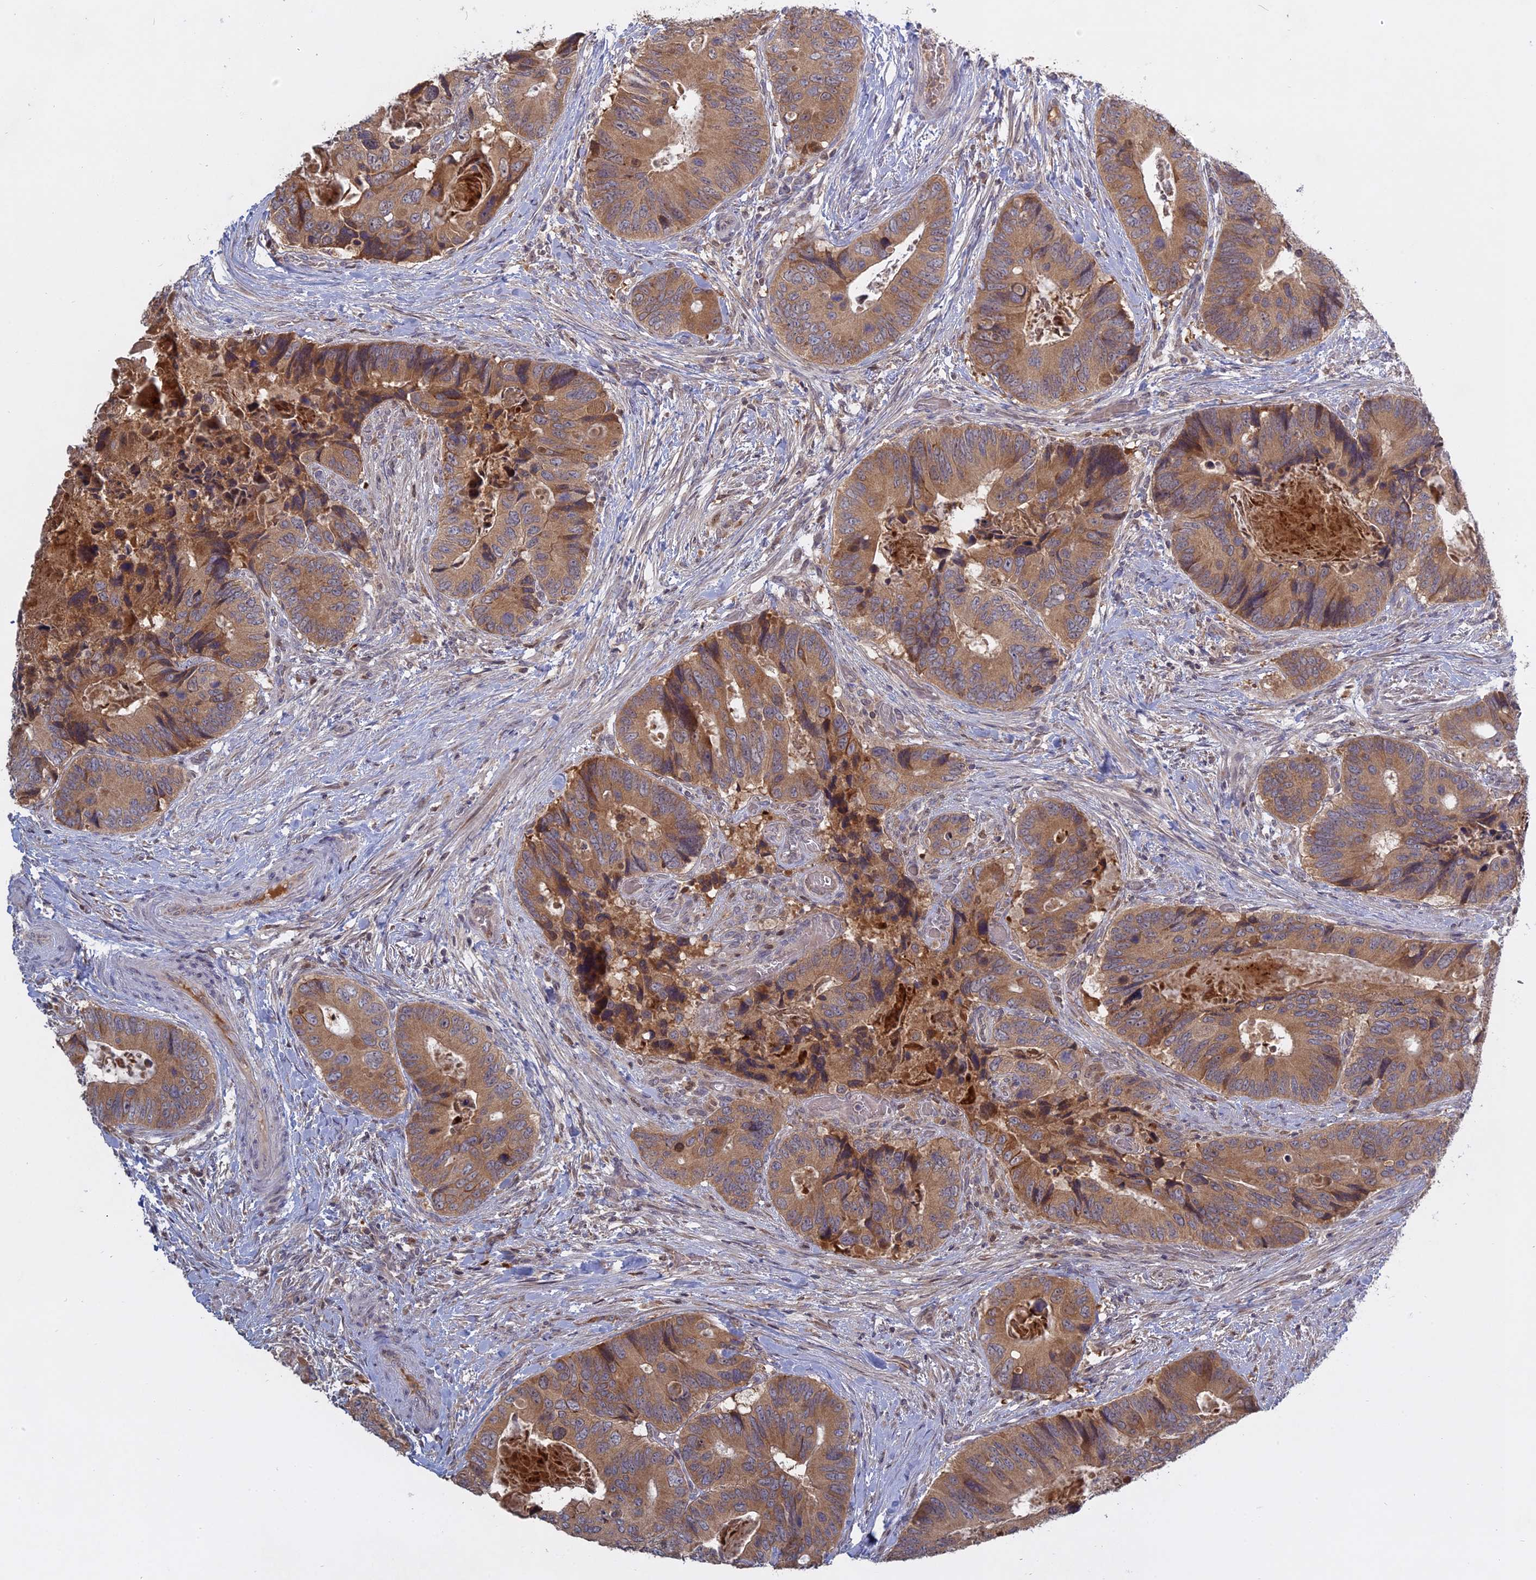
{"staining": {"intensity": "moderate", "quantity": ">75%", "location": "cytoplasmic/membranous"}, "tissue": "colorectal cancer", "cell_type": "Tumor cells", "image_type": "cancer", "snomed": [{"axis": "morphology", "description": "Adenocarcinoma, NOS"}, {"axis": "topography", "description": "Colon"}], "caption": "Moderate cytoplasmic/membranous protein positivity is appreciated in about >75% of tumor cells in adenocarcinoma (colorectal).", "gene": "TMEM208", "patient": {"sex": "male", "age": 84}}